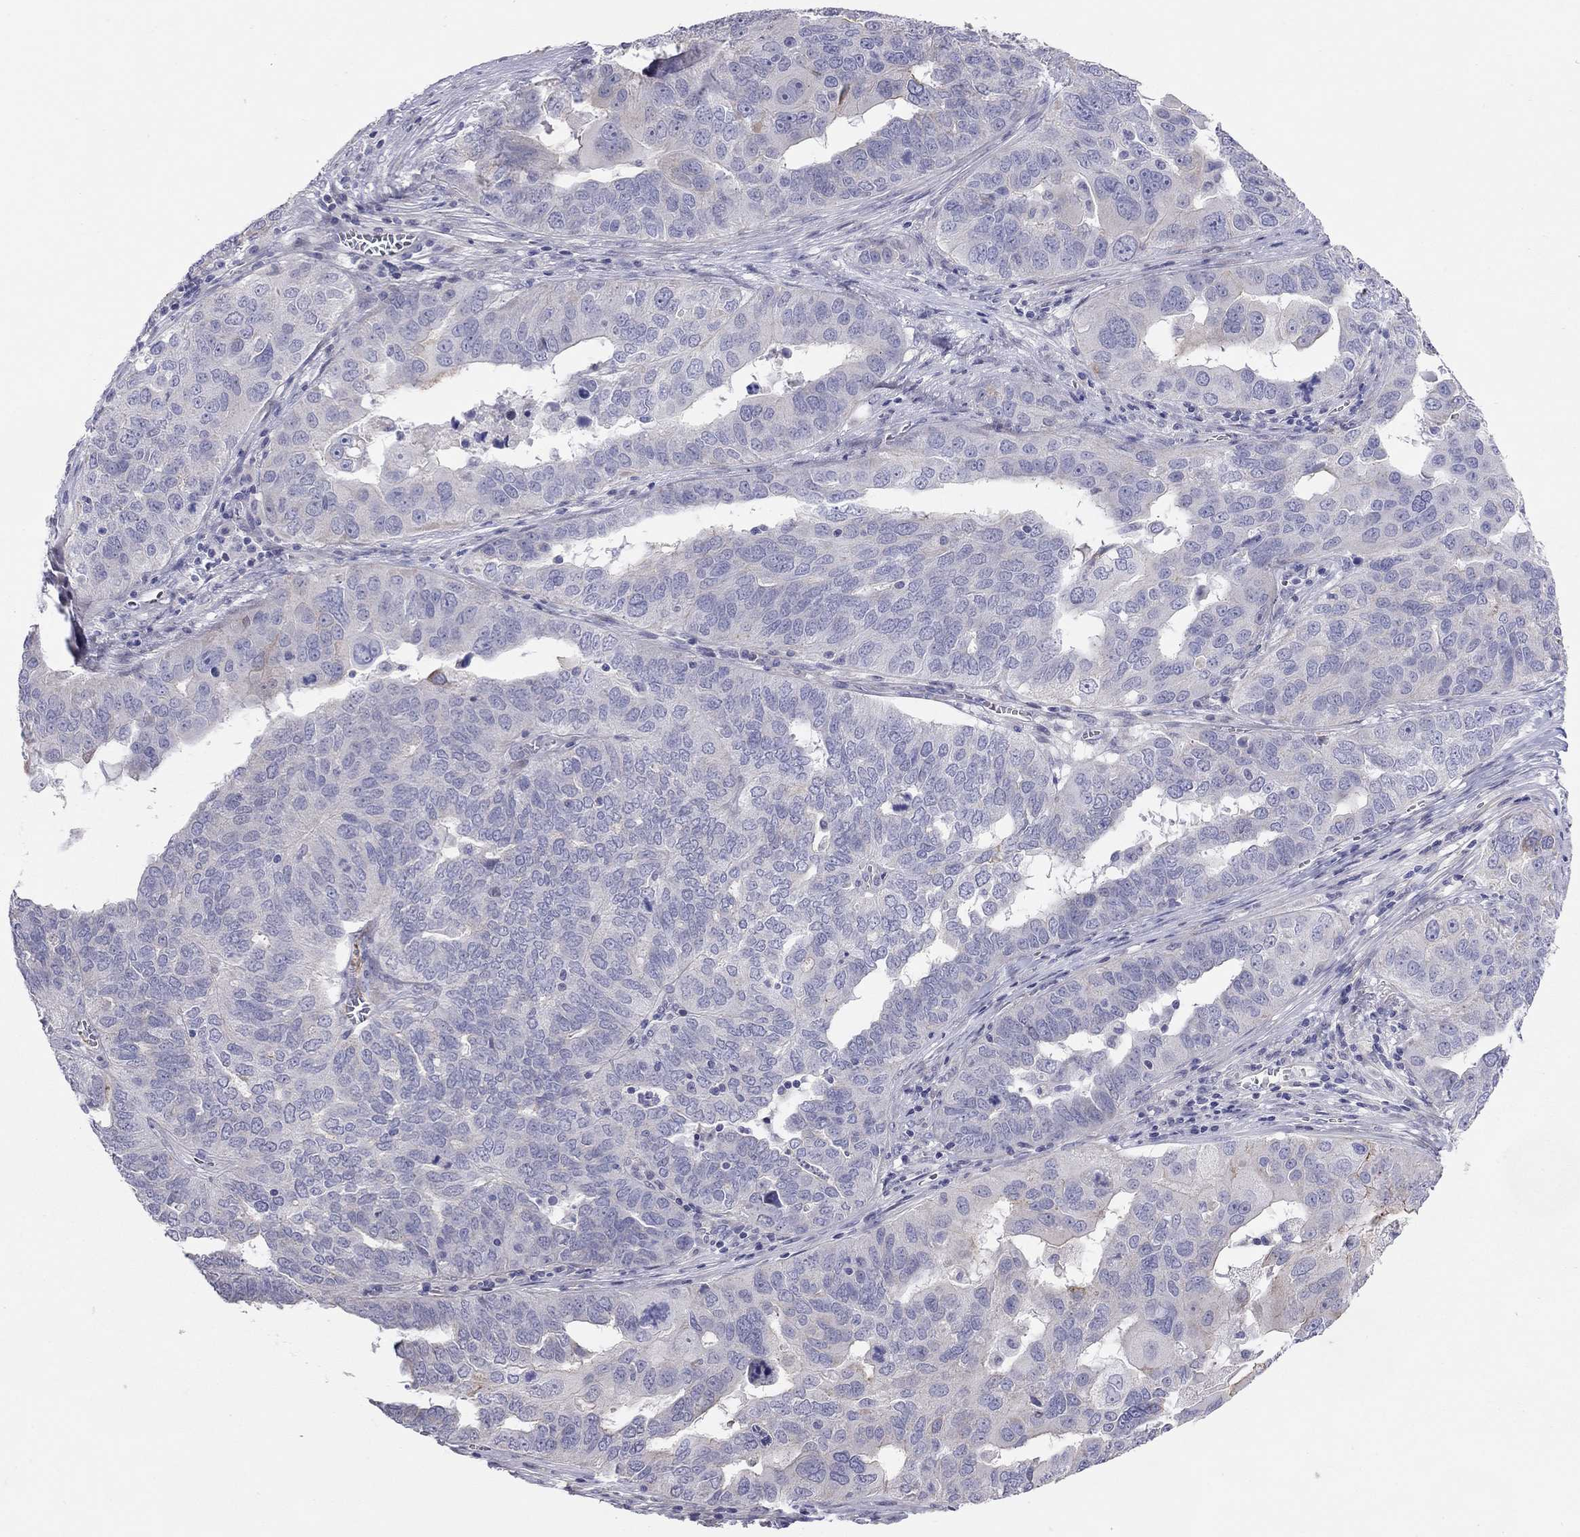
{"staining": {"intensity": "negative", "quantity": "none", "location": "none"}, "tissue": "ovarian cancer", "cell_type": "Tumor cells", "image_type": "cancer", "snomed": [{"axis": "morphology", "description": "Carcinoma, endometroid"}, {"axis": "topography", "description": "Soft tissue"}, {"axis": "topography", "description": "Ovary"}], "caption": "A high-resolution image shows immunohistochemistry staining of ovarian cancer, which shows no significant positivity in tumor cells. Nuclei are stained in blue.", "gene": "SYTL2", "patient": {"sex": "female", "age": 52}}